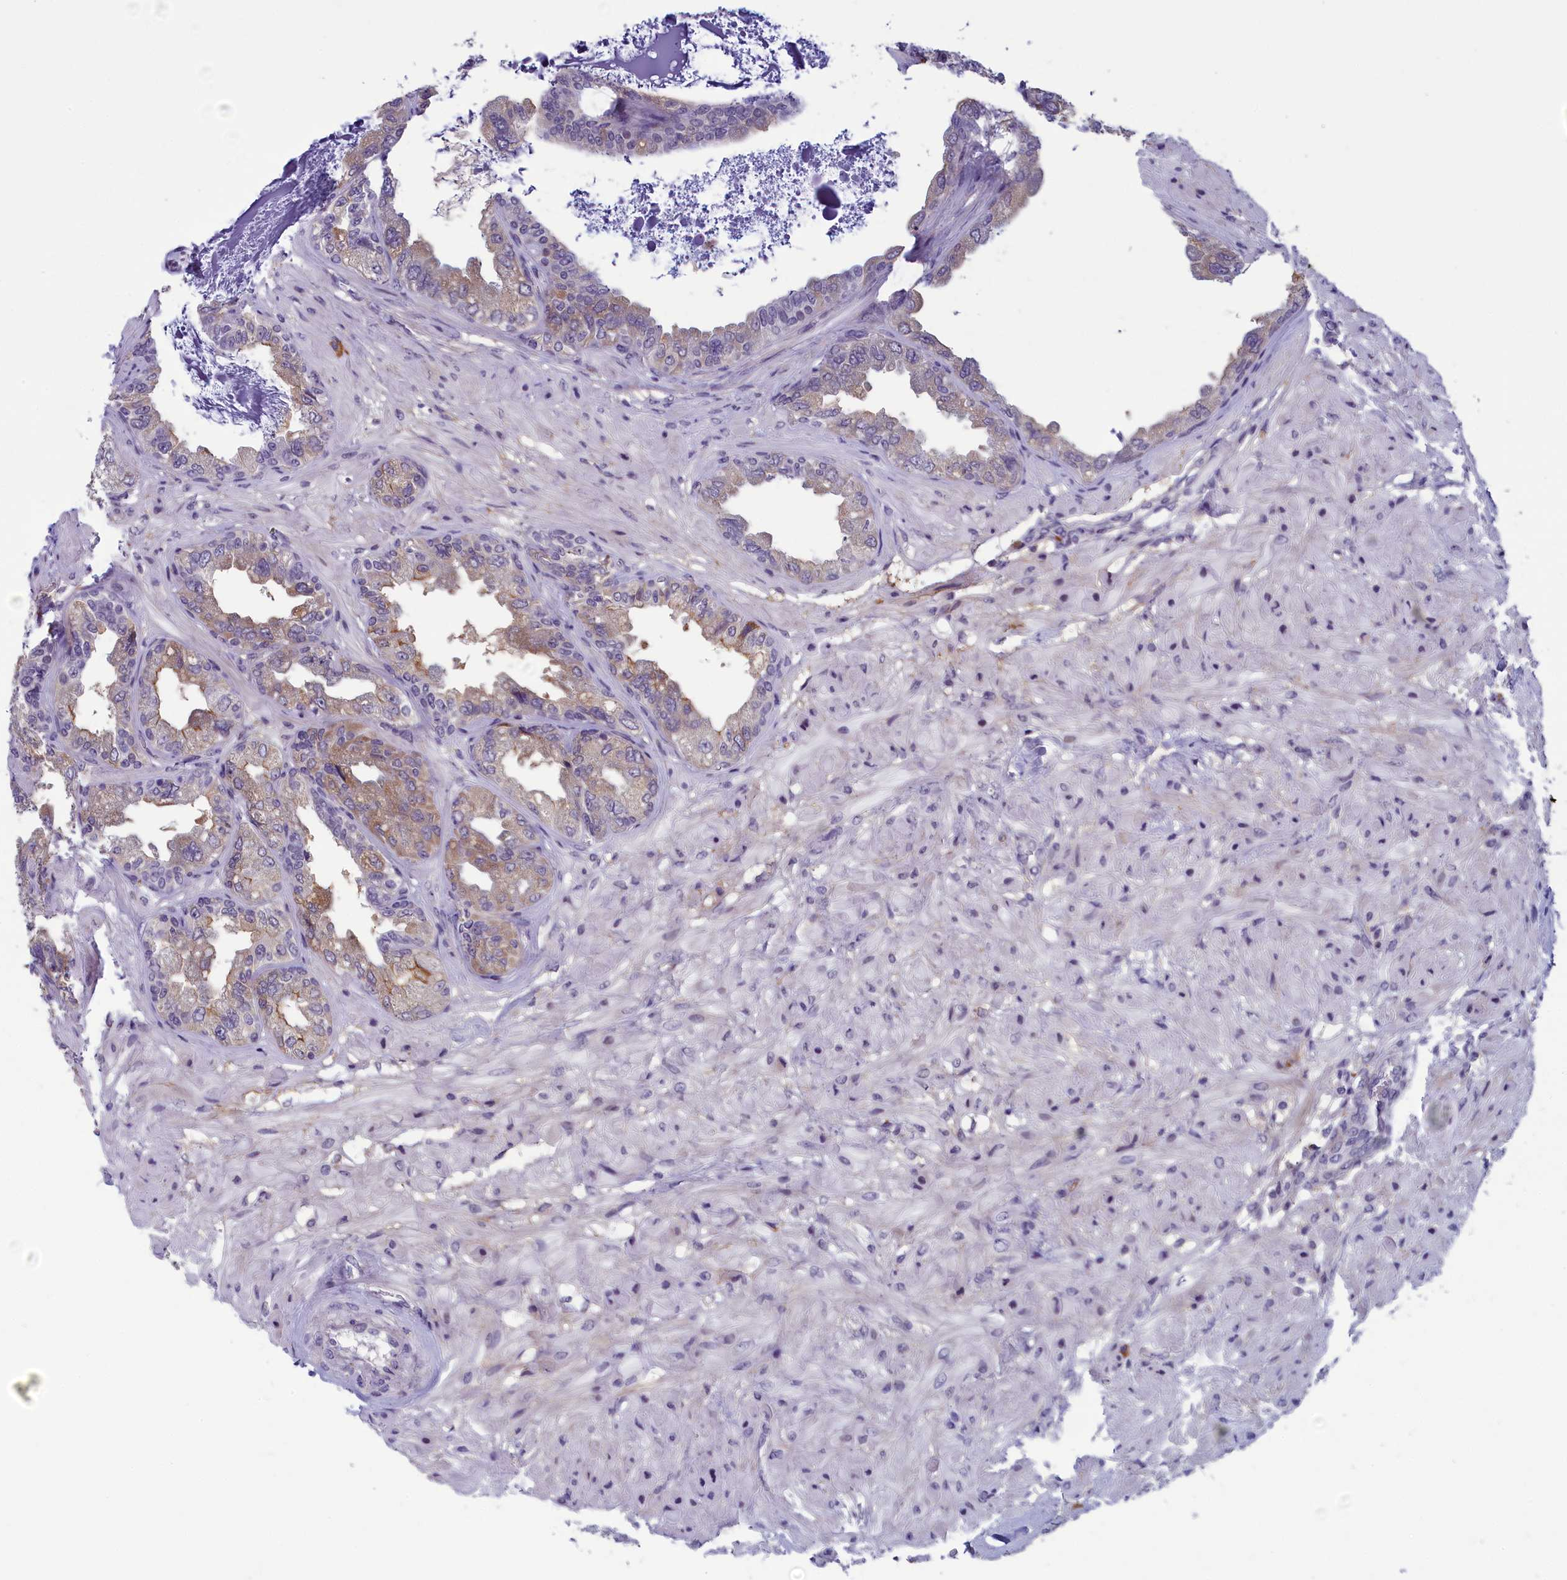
{"staining": {"intensity": "weak", "quantity": "25%-75%", "location": "cytoplasmic/membranous"}, "tissue": "seminal vesicle", "cell_type": "Glandular cells", "image_type": "normal", "snomed": [{"axis": "morphology", "description": "Normal tissue, NOS"}, {"axis": "topography", "description": "Seminal veicle"}], "caption": "A low amount of weak cytoplasmic/membranous expression is appreciated in about 25%-75% of glandular cells in benign seminal vesicle.", "gene": "CNEP1R1", "patient": {"sex": "male", "age": 63}}